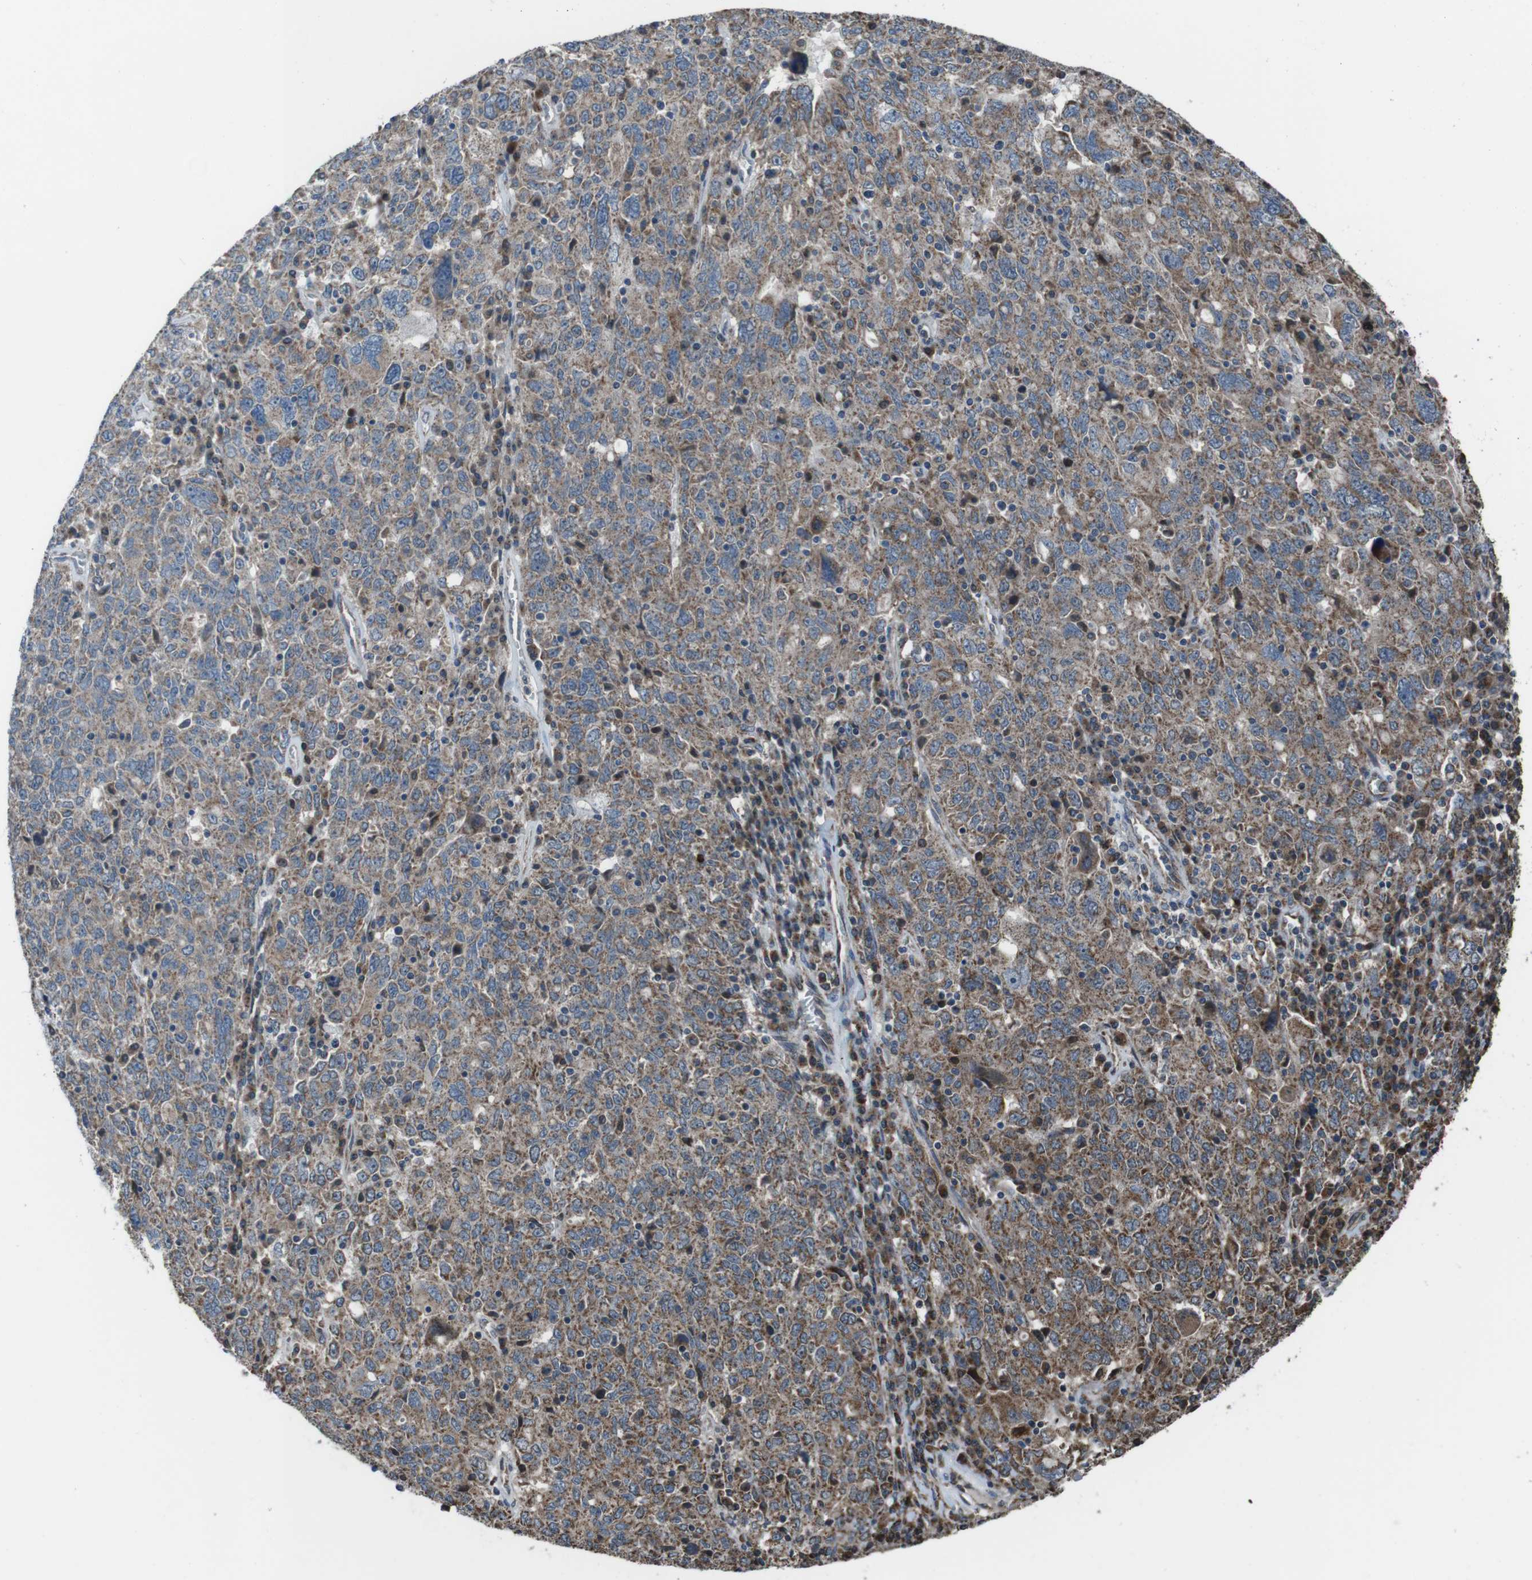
{"staining": {"intensity": "moderate", "quantity": "25%-75%", "location": "cytoplasmic/membranous"}, "tissue": "ovarian cancer", "cell_type": "Tumor cells", "image_type": "cancer", "snomed": [{"axis": "morphology", "description": "Carcinoma, endometroid"}, {"axis": "topography", "description": "Ovary"}], "caption": "IHC (DAB) staining of human ovarian endometroid carcinoma demonstrates moderate cytoplasmic/membranous protein positivity in about 25%-75% of tumor cells.", "gene": "GIMAP8", "patient": {"sex": "female", "age": 62}}